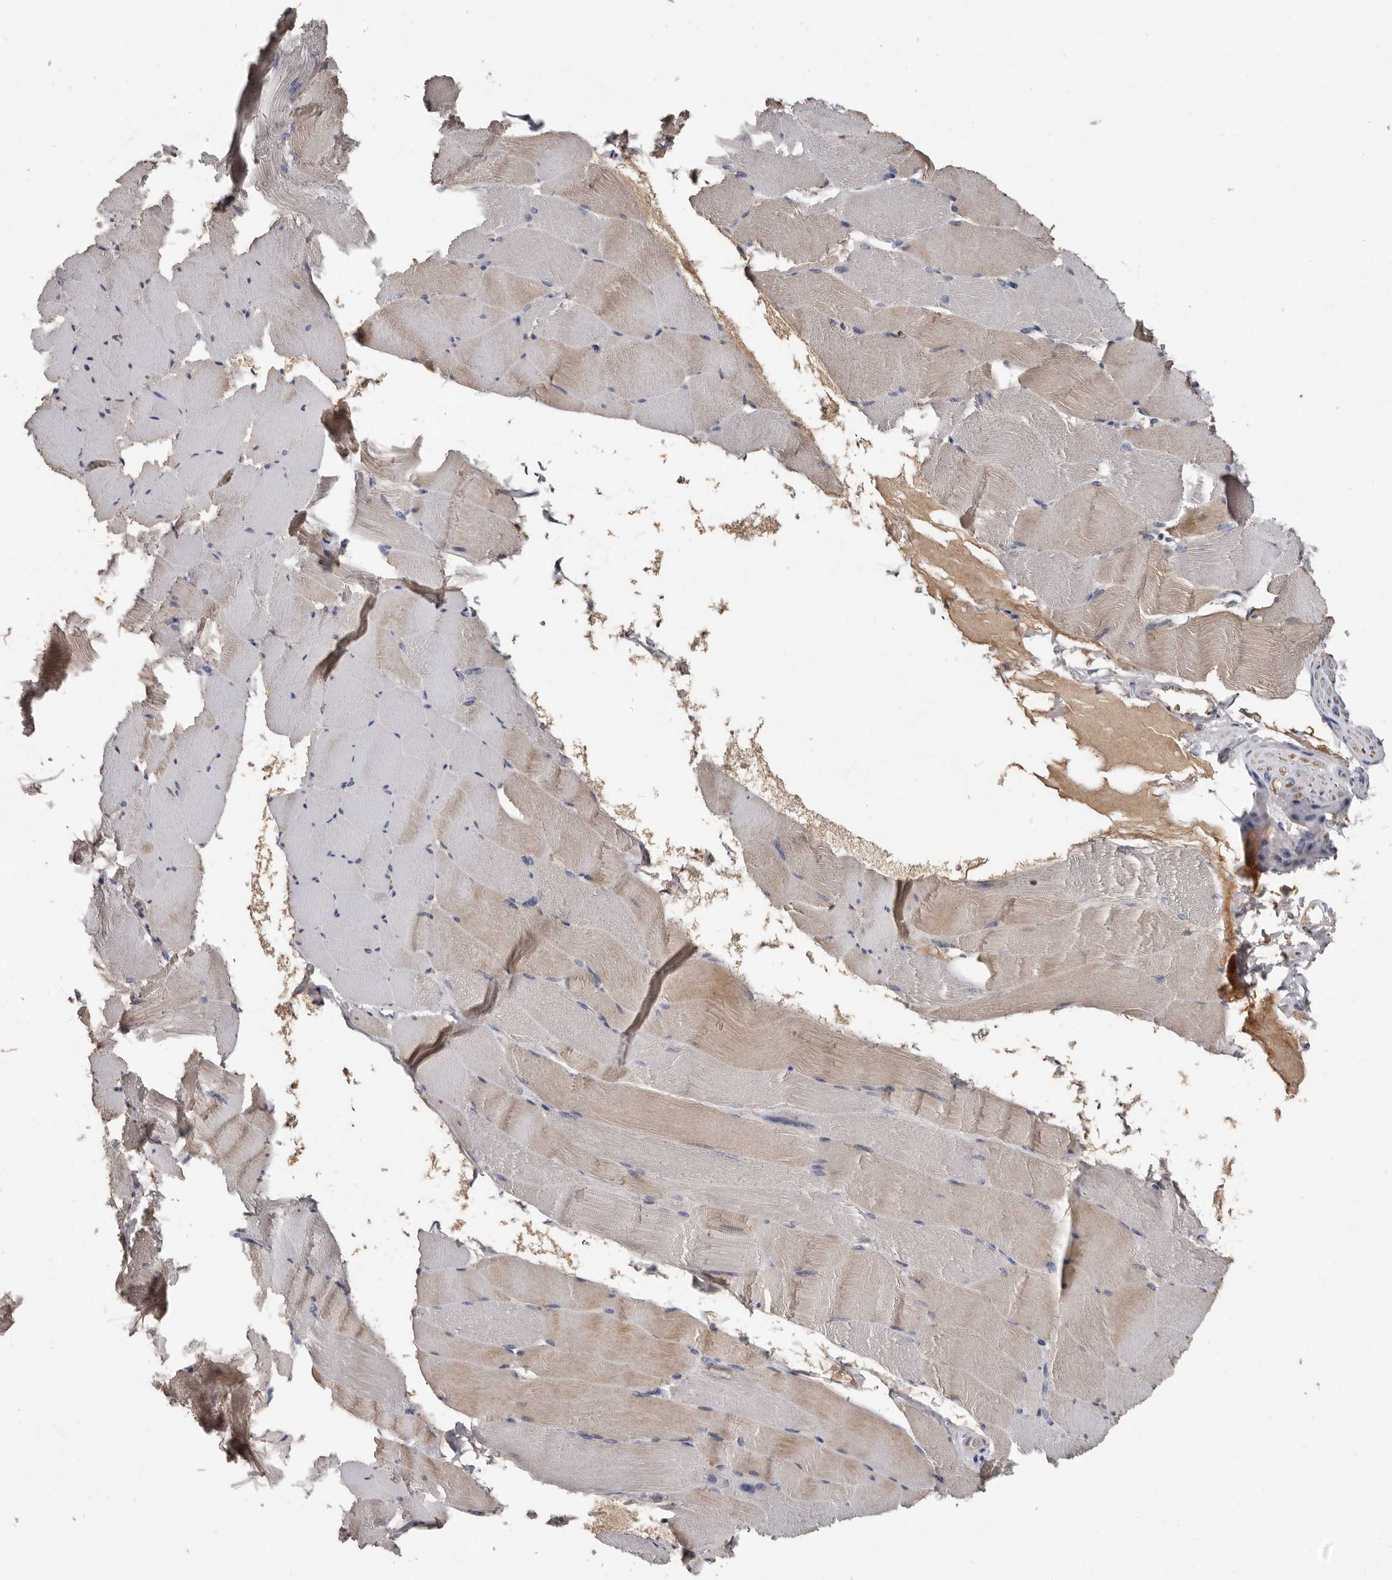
{"staining": {"intensity": "weak", "quantity": "<25%", "location": "cytoplasmic/membranous"}, "tissue": "skeletal muscle", "cell_type": "Myocytes", "image_type": "normal", "snomed": [{"axis": "morphology", "description": "Normal tissue, NOS"}, {"axis": "topography", "description": "Skeletal muscle"}], "caption": "There is no significant expression in myocytes of skeletal muscle. (DAB IHC visualized using brightfield microscopy, high magnification).", "gene": "KIF26B", "patient": {"sex": "male", "age": 62}}